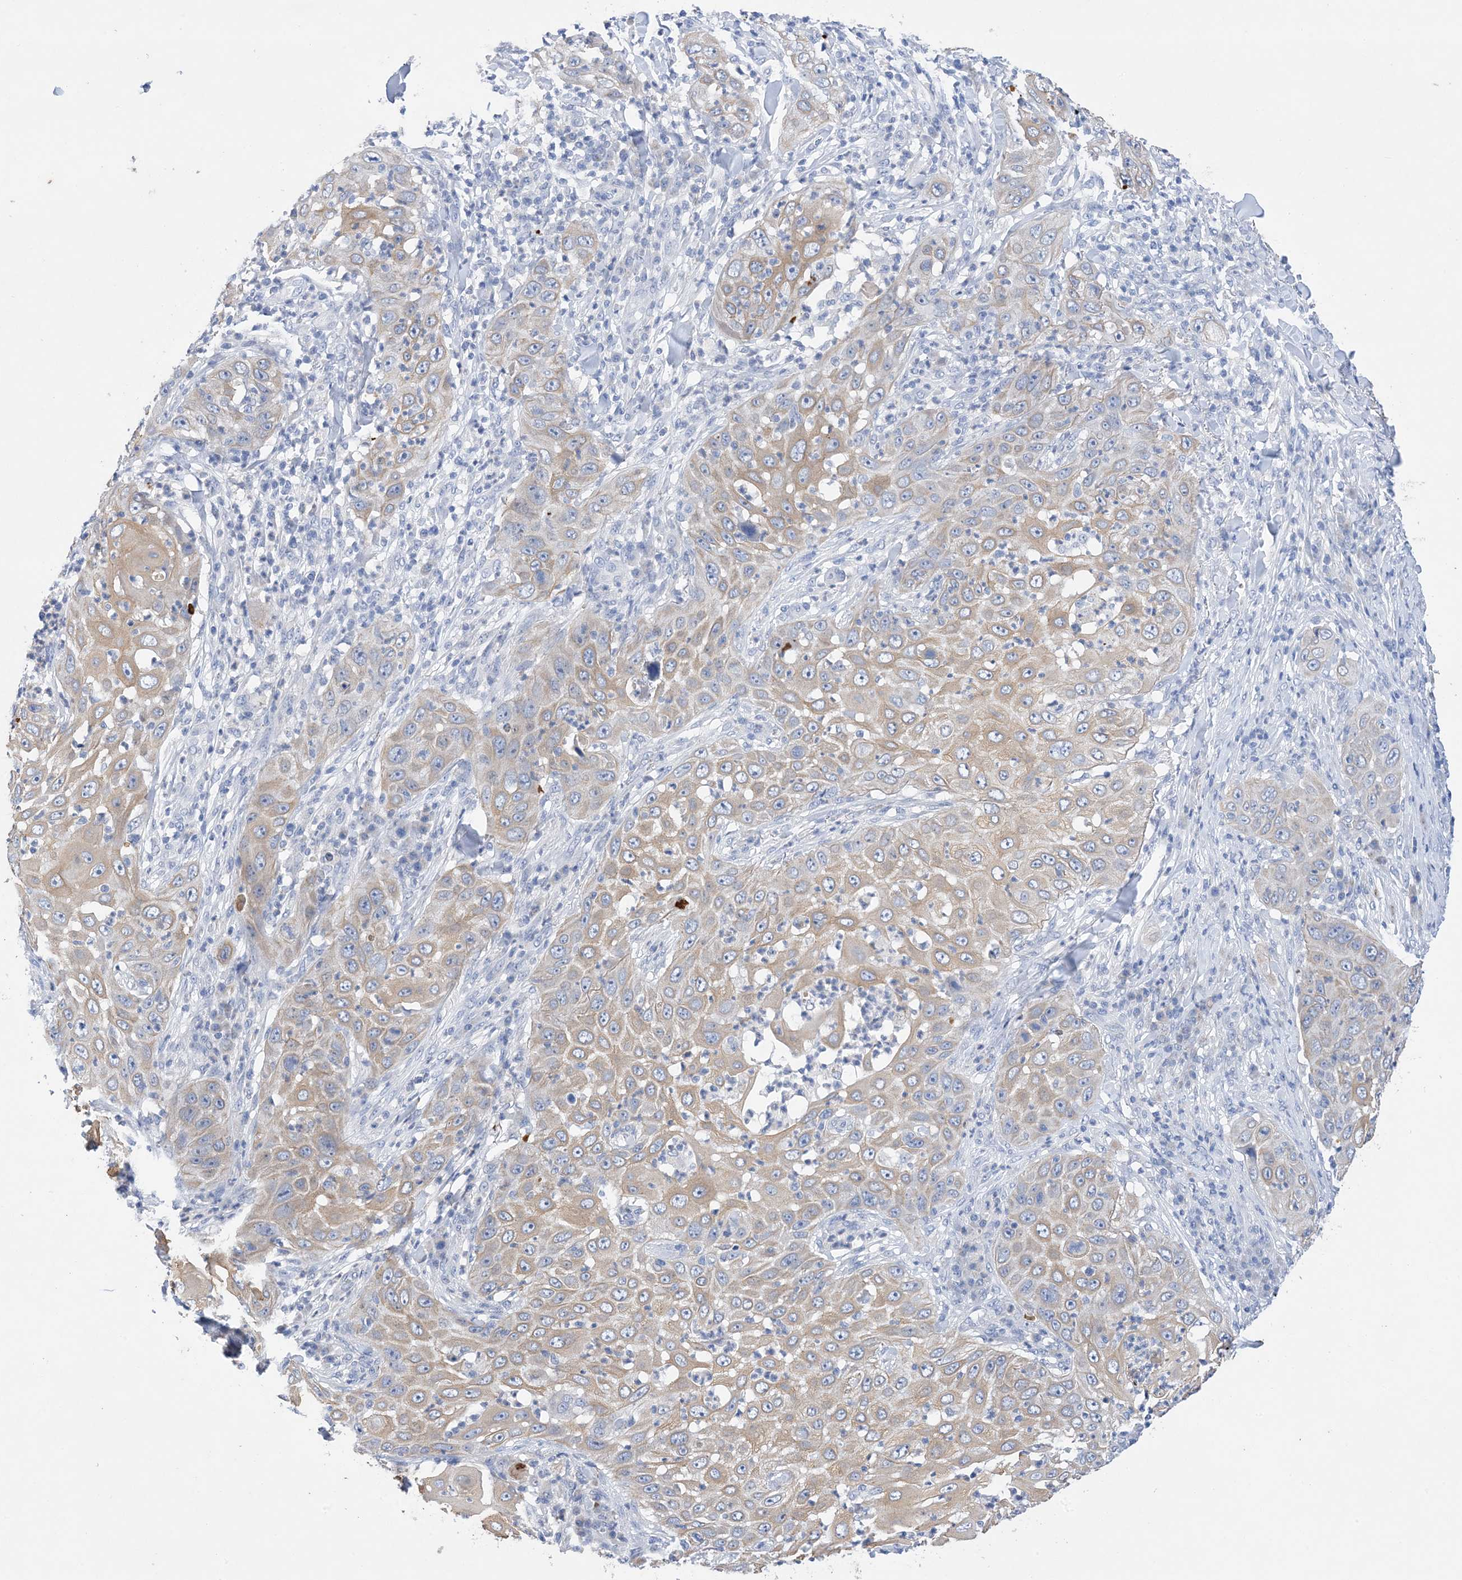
{"staining": {"intensity": "weak", "quantity": ">75%", "location": "cytoplasmic/membranous"}, "tissue": "skin cancer", "cell_type": "Tumor cells", "image_type": "cancer", "snomed": [{"axis": "morphology", "description": "Squamous cell carcinoma, NOS"}, {"axis": "topography", "description": "Skin"}], "caption": "Protein expression analysis of human skin cancer reveals weak cytoplasmic/membranous positivity in about >75% of tumor cells.", "gene": "PLK4", "patient": {"sex": "female", "age": 44}}